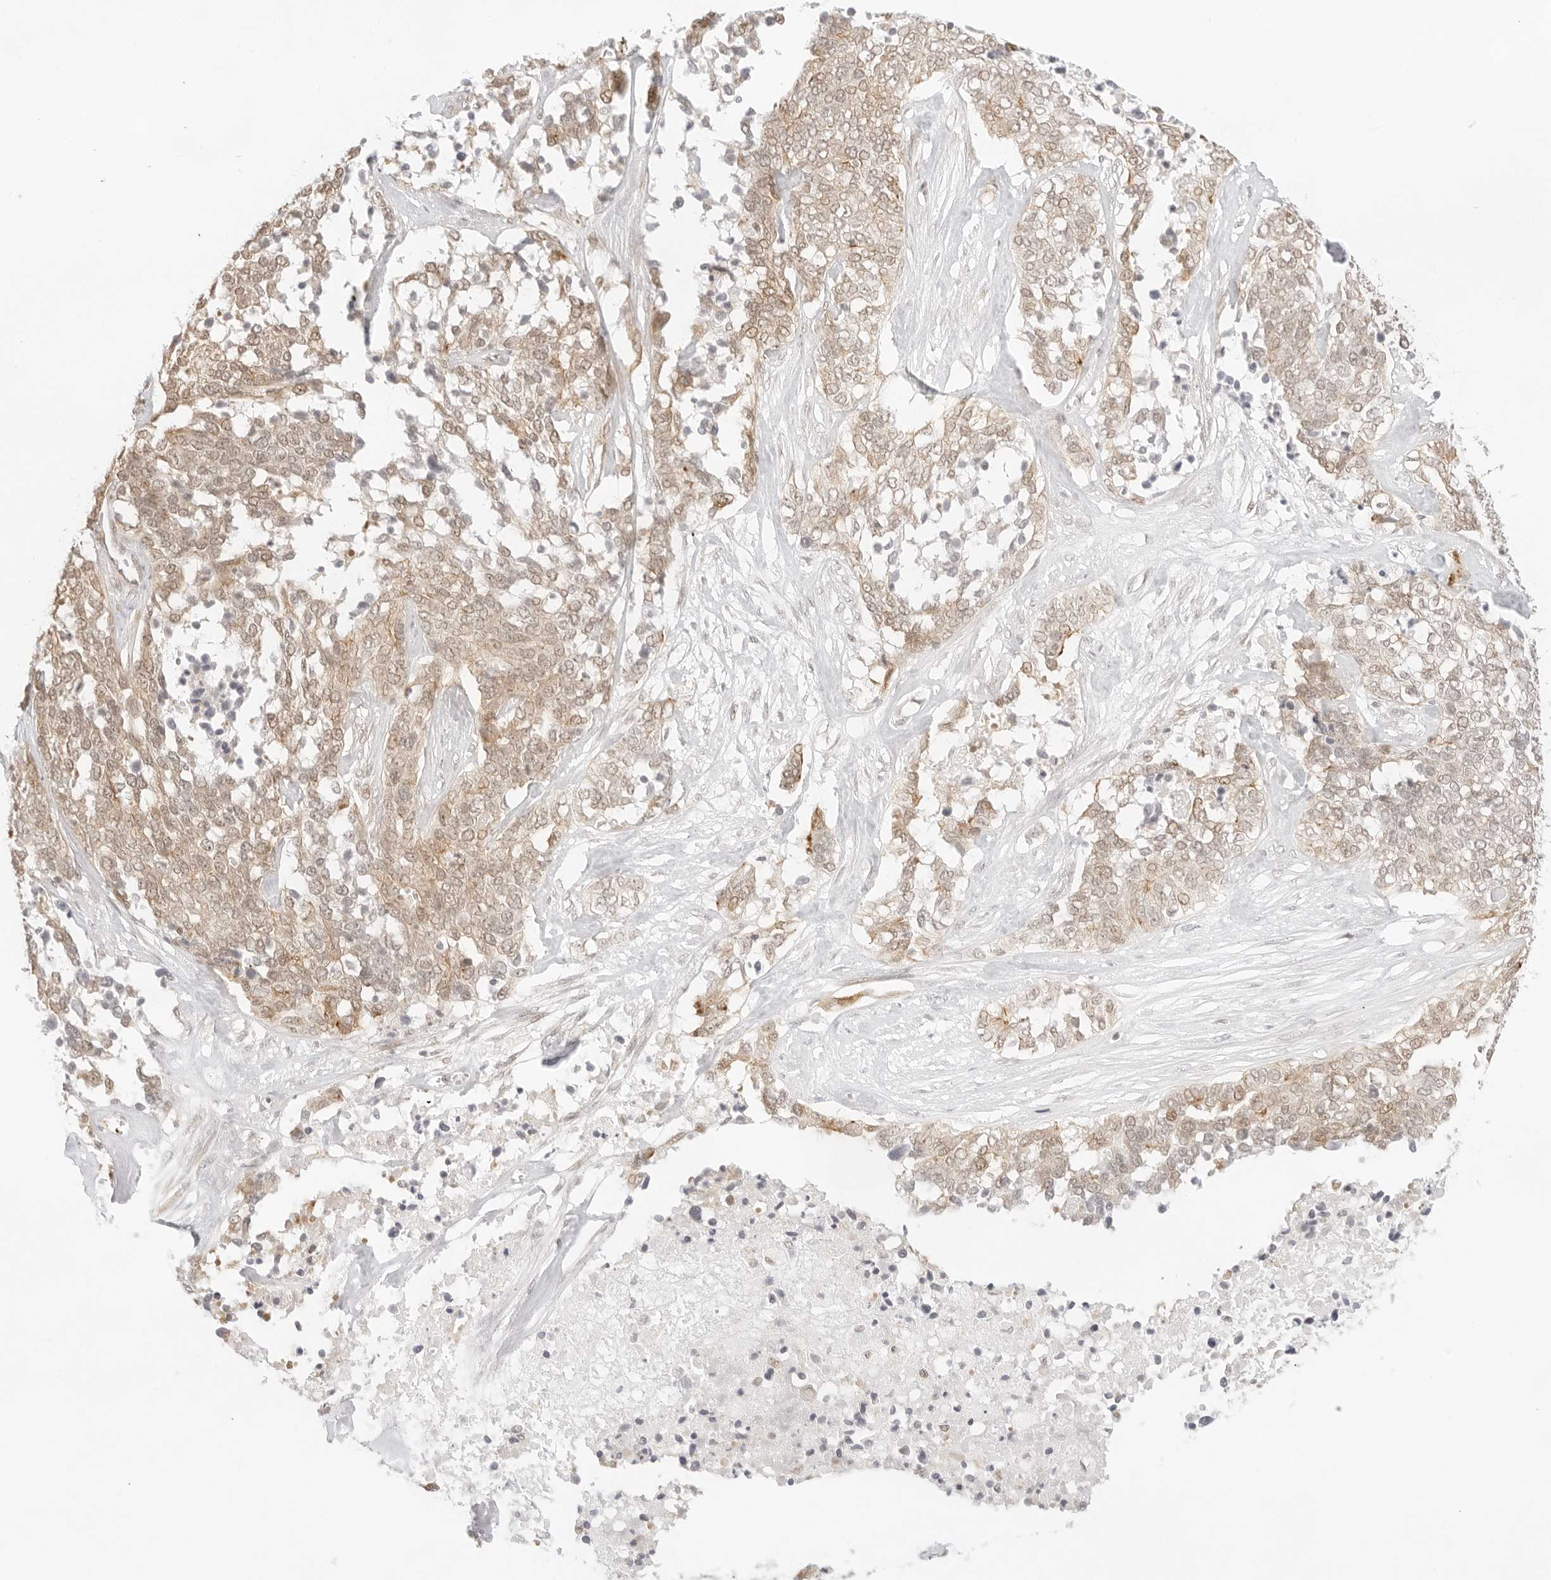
{"staining": {"intensity": "moderate", "quantity": ">75%", "location": "cytoplasmic/membranous,nuclear"}, "tissue": "ovarian cancer", "cell_type": "Tumor cells", "image_type": "cancer", "snomed": [{"axis": "morphology", "description": "Cystadenocarcinoma, serous, NOS"}, {"axis": "topography", "description": "Ovary"}], "caption": "Ovarian serous cystadenocarcinoma stained for a protein reveals moderate cytoplasmic/membranous and nuclear positivity in tumor cells.", "gene": "GNAS", "patient": {"sex": "female", "age": 44}}